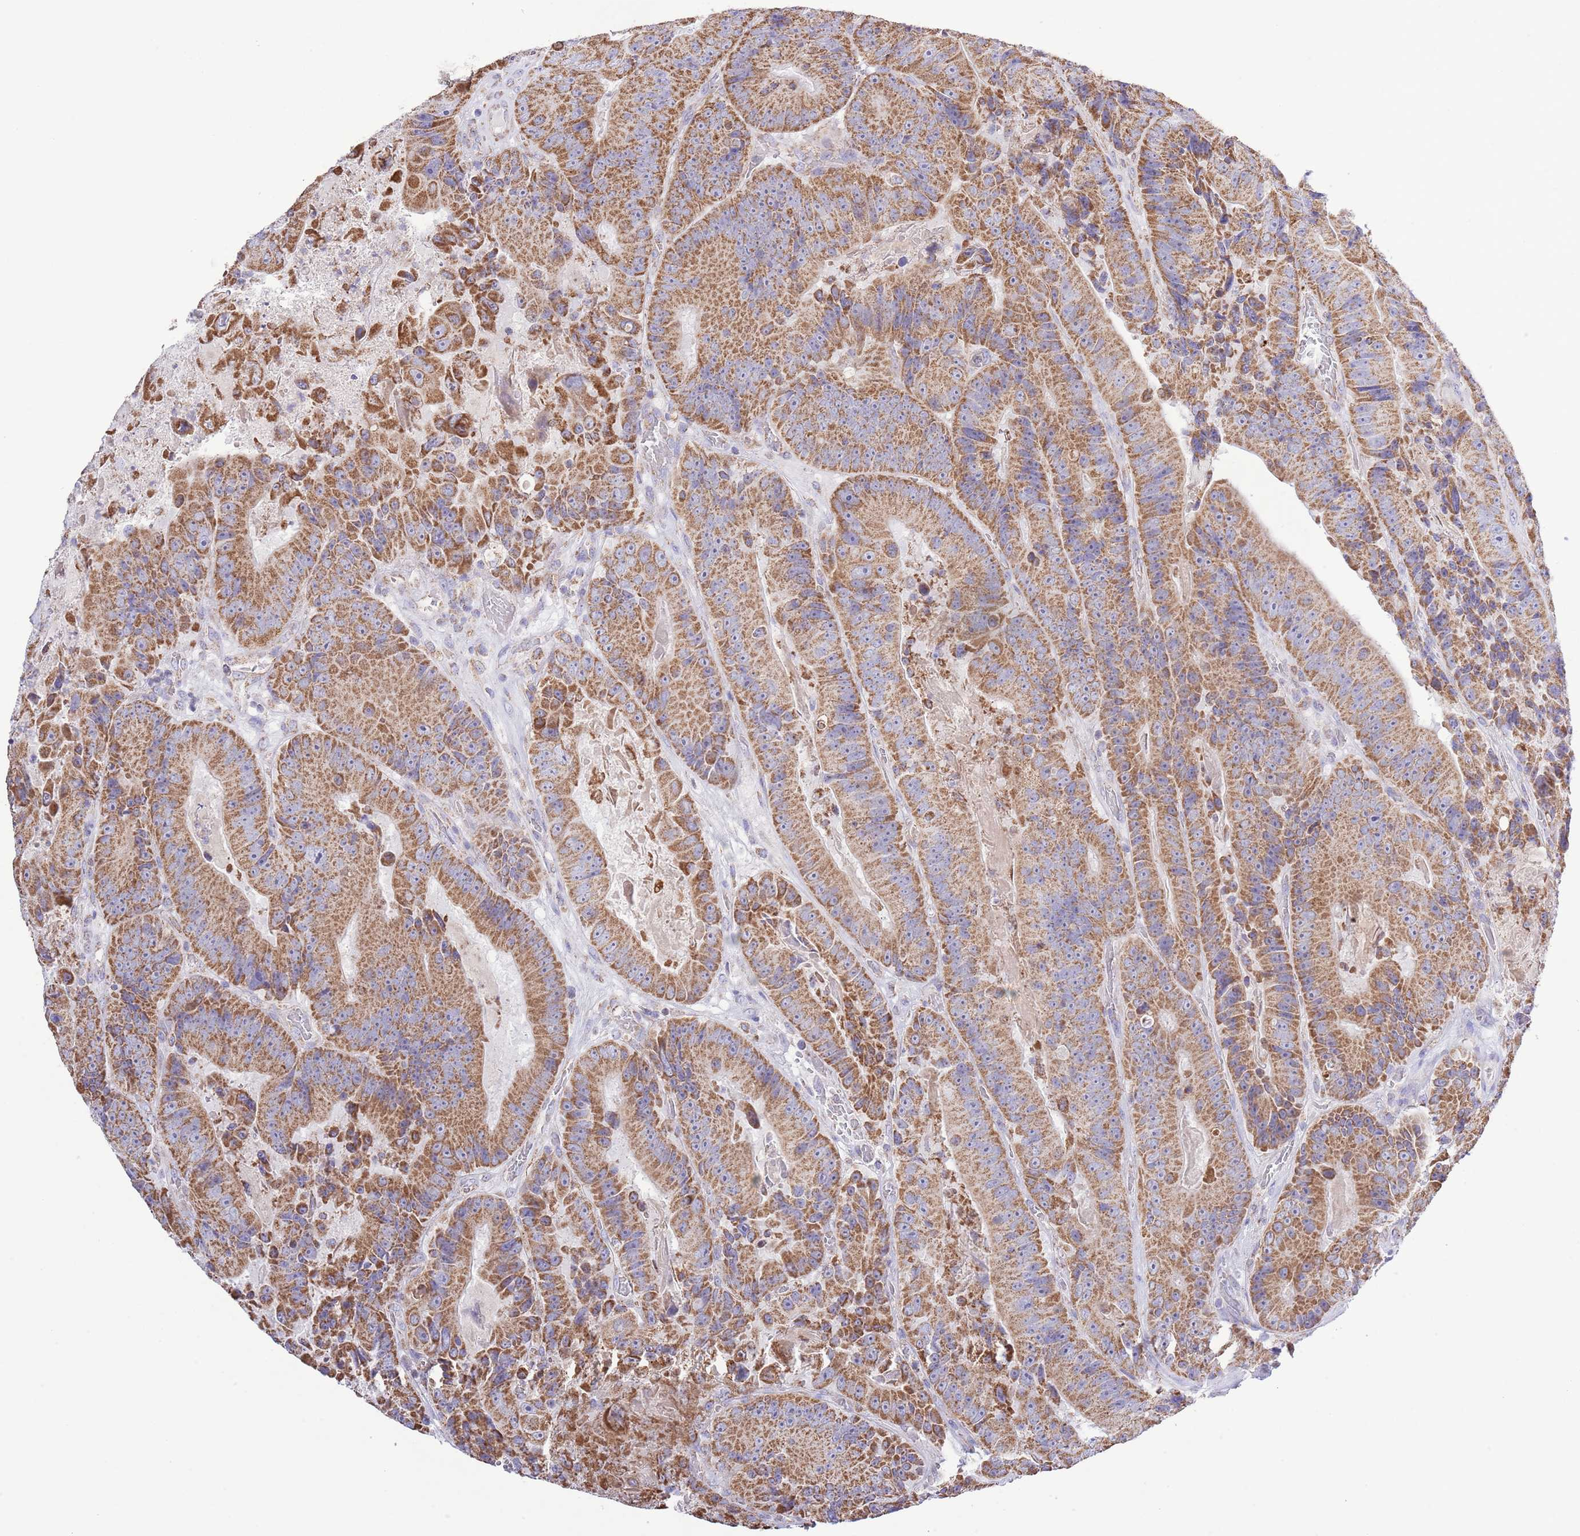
{"staining": {"intensity": "moderate", "quantity": ">75%", "location": "cytoplasmic/membranous"}, "tissue": "colorectal cancer", "cell_type": "Tumor cells", "image_type": "cancer", "snomed": [{"axis": "morphology", "description": "Adenocarcinoma, NOS"}, {"axis": "topography", "description": "Colon"}], "caption": "Colorectal adenocarcinoma was stained to show a protein in brown. There is medium levels of moderate cytoplasmic/membranous staining in about >75% of tumor cells.", "gene": "TEKTIP1", "patient": {"sex": "female", "age": 86}}